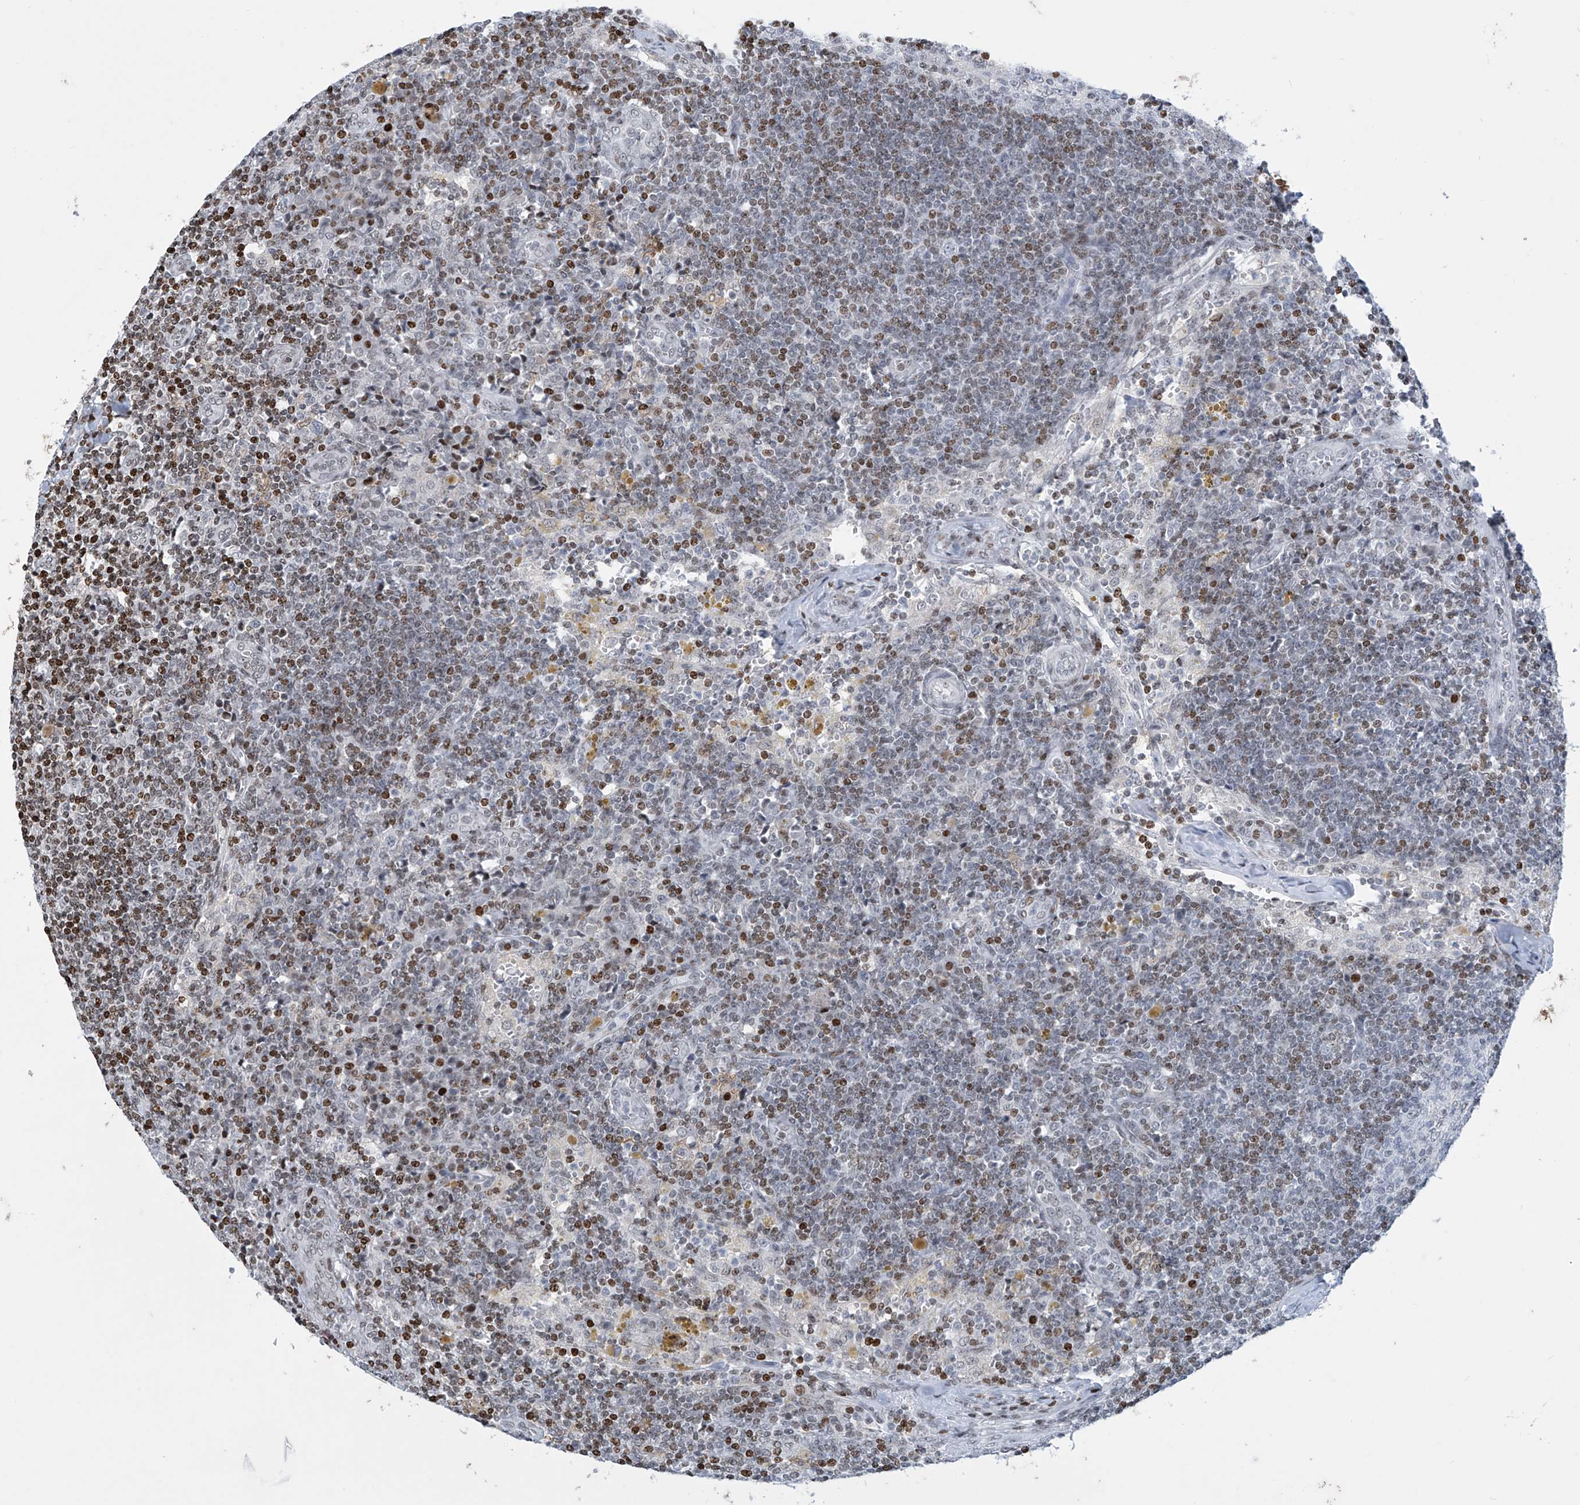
{"staining": {"intensity": "negative", "quantity": "none", "location": "none"}, "tissue": "lymph node", "cell_type": "Germinal center cells", "image_type": "normal", "snomed": [{"axis": "morphology", "description": "Normal tissue, NOS"}, {"axis": "morphology", "description": "Squamous cell carcinoma, metastatic, NOS"}, {"axis": "topography", "description": "Lymph node"}], "caption": "Protein analysis of unremarkable lymph node shows no significant positivity in germinal center cells. (DAB IHC, high magnification).", "gene": "RFX7", "patient": {"sex": "male", "age": 73}}